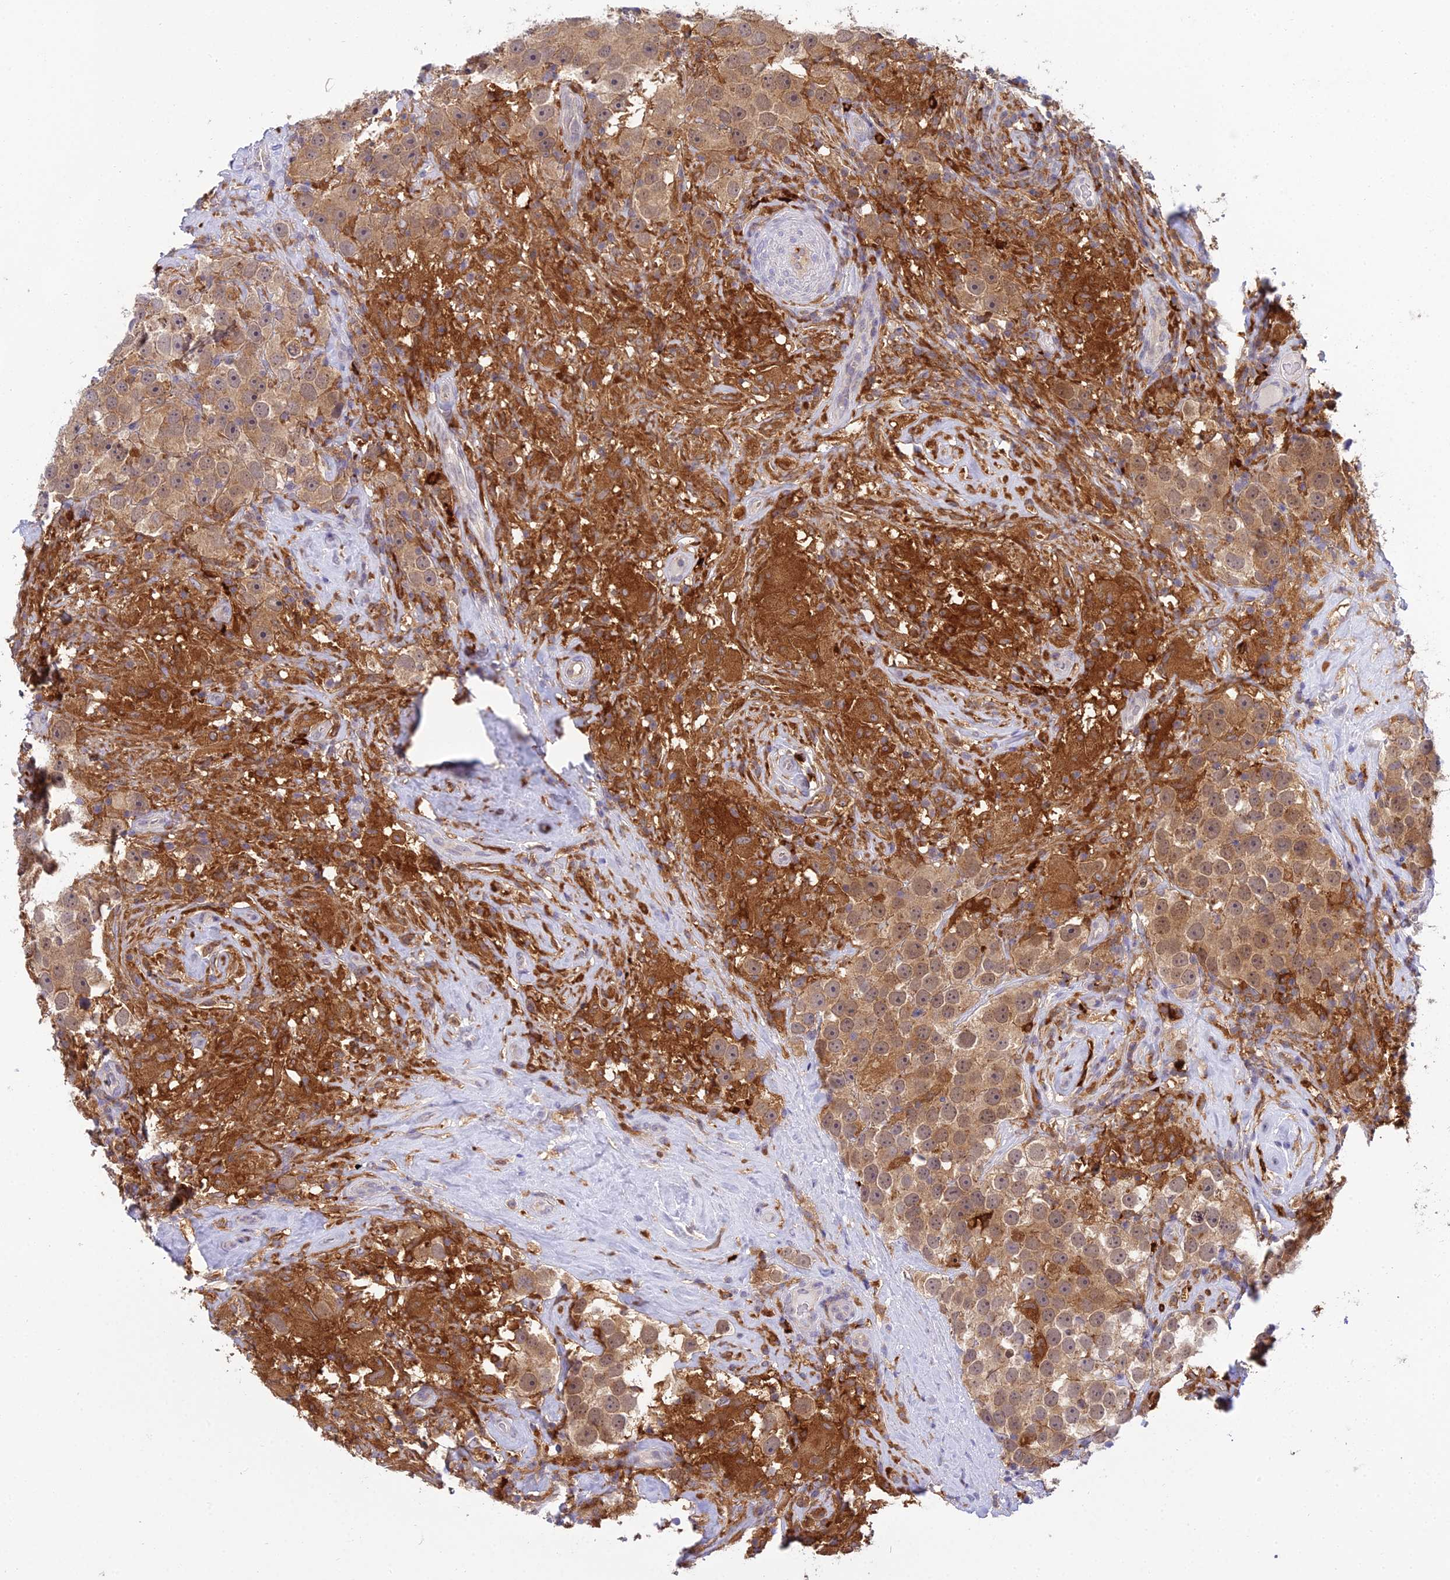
{"staining": {"intensity": "strong", "quantity": "25%-75%", "location": "cytoplasmic/membranous"}, "tissue": "testis cancer", "cell_type": "Tumor cells", "image_type": "cancer", "snomed": [{"axis": "morphology", "description": "Seminoma, NOS"}, {"axis": "topography", "description": "Testis"}], "caption": "This histopathology image exhibits testis cancer stained with immunohistochemistry to label a protein in brown. The cytoplasmic/membranous of tumor cells show strong positivity for the protein. Nuclei are counter-stained blue.", "gene": "UBE2G1", "patient": {"sex": "male", "age": 49}}